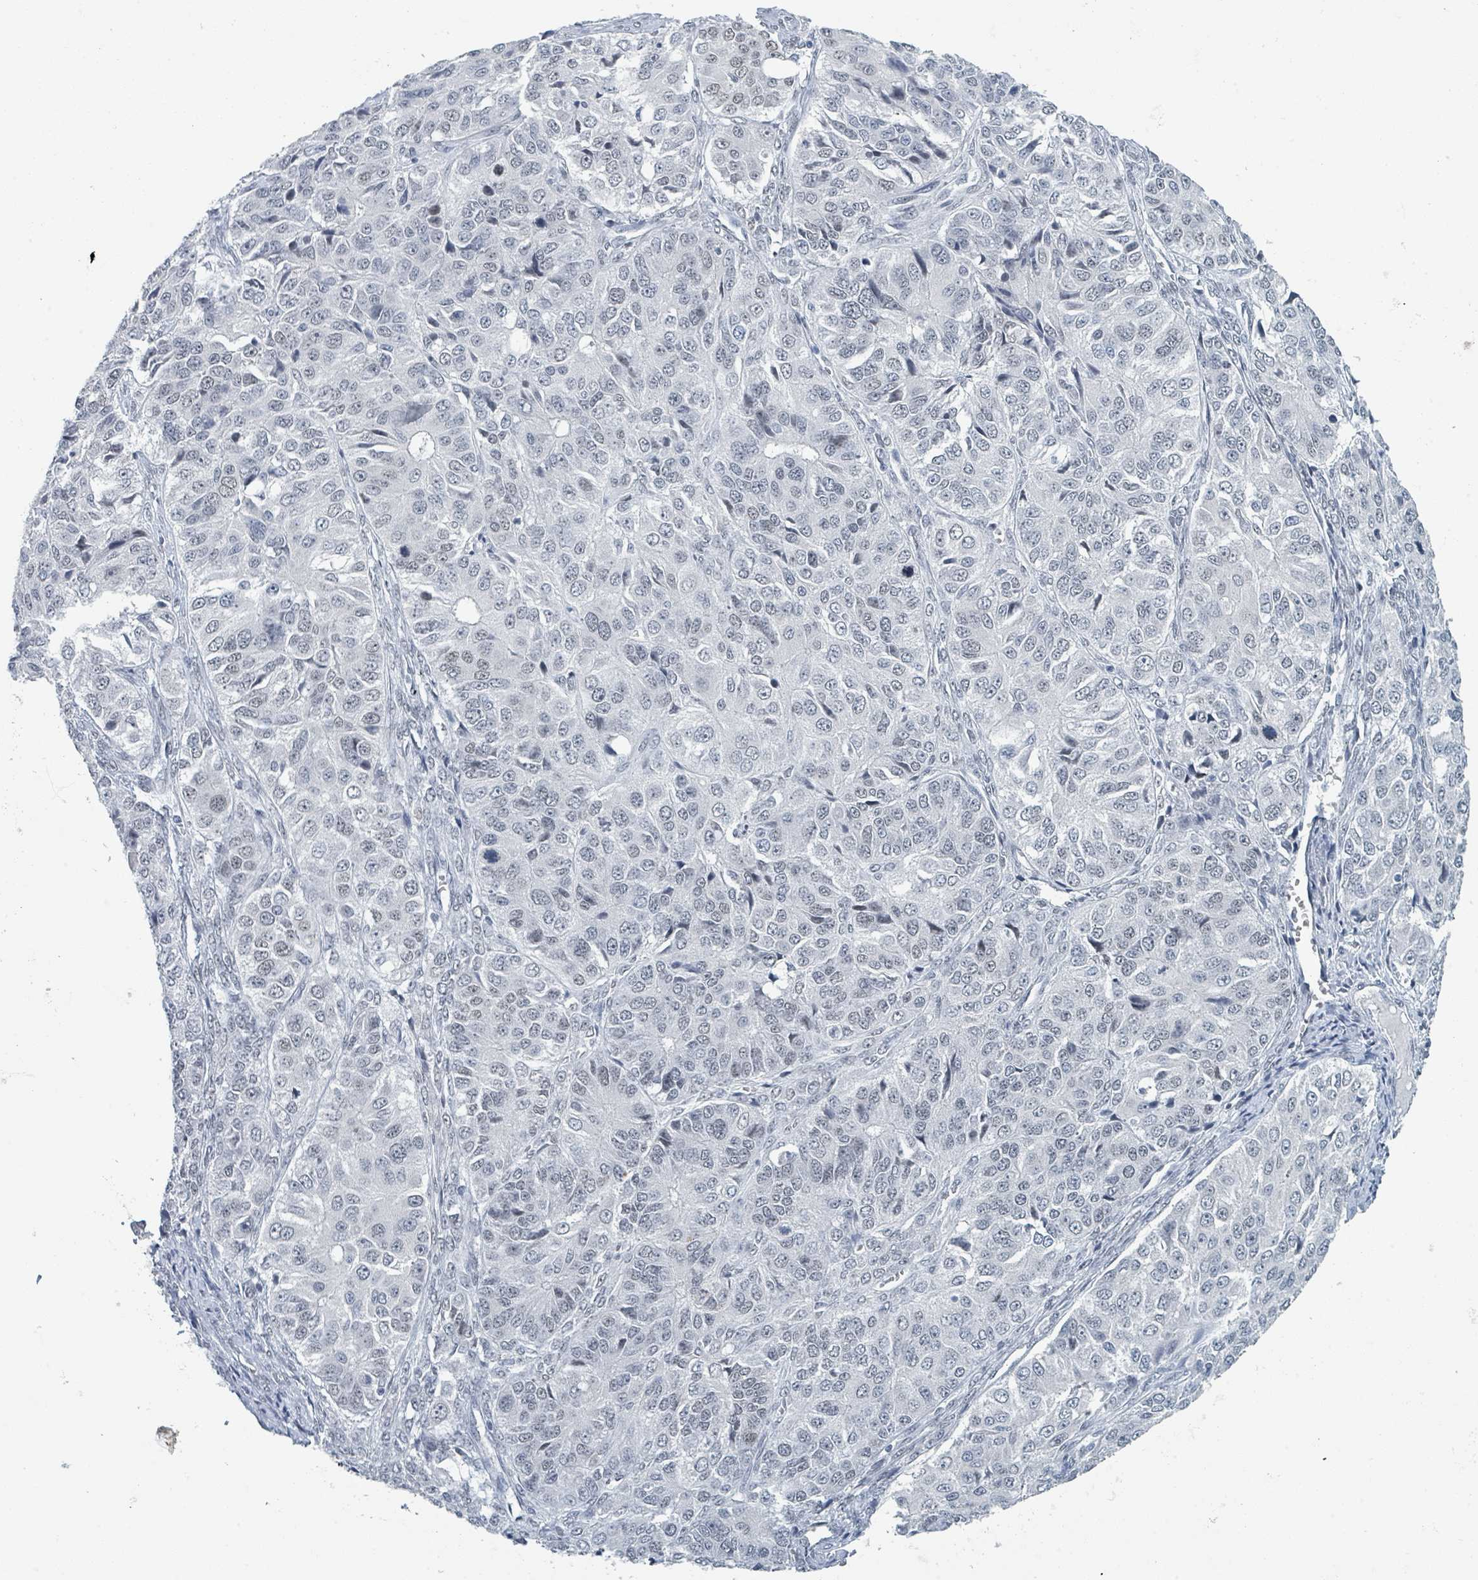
{"staining": {"intensity": "negative", "quantity": "none", "location": "none"}, "tissue": "ovarian cancer", "cell_type": "Tumor cells", "image_type": "cancer", "snomed": [{"axis": "morphology", "description": "Carcinoma, endometroid"}, {"axis": "topography", "description": "Ovary"}], "caption": "Ovarian cancer was stained to show a protein in brown. There is no significant staining in tumor cells.", "gene": "EHMT2", "patient": {"sex": "female", "age": 51}}